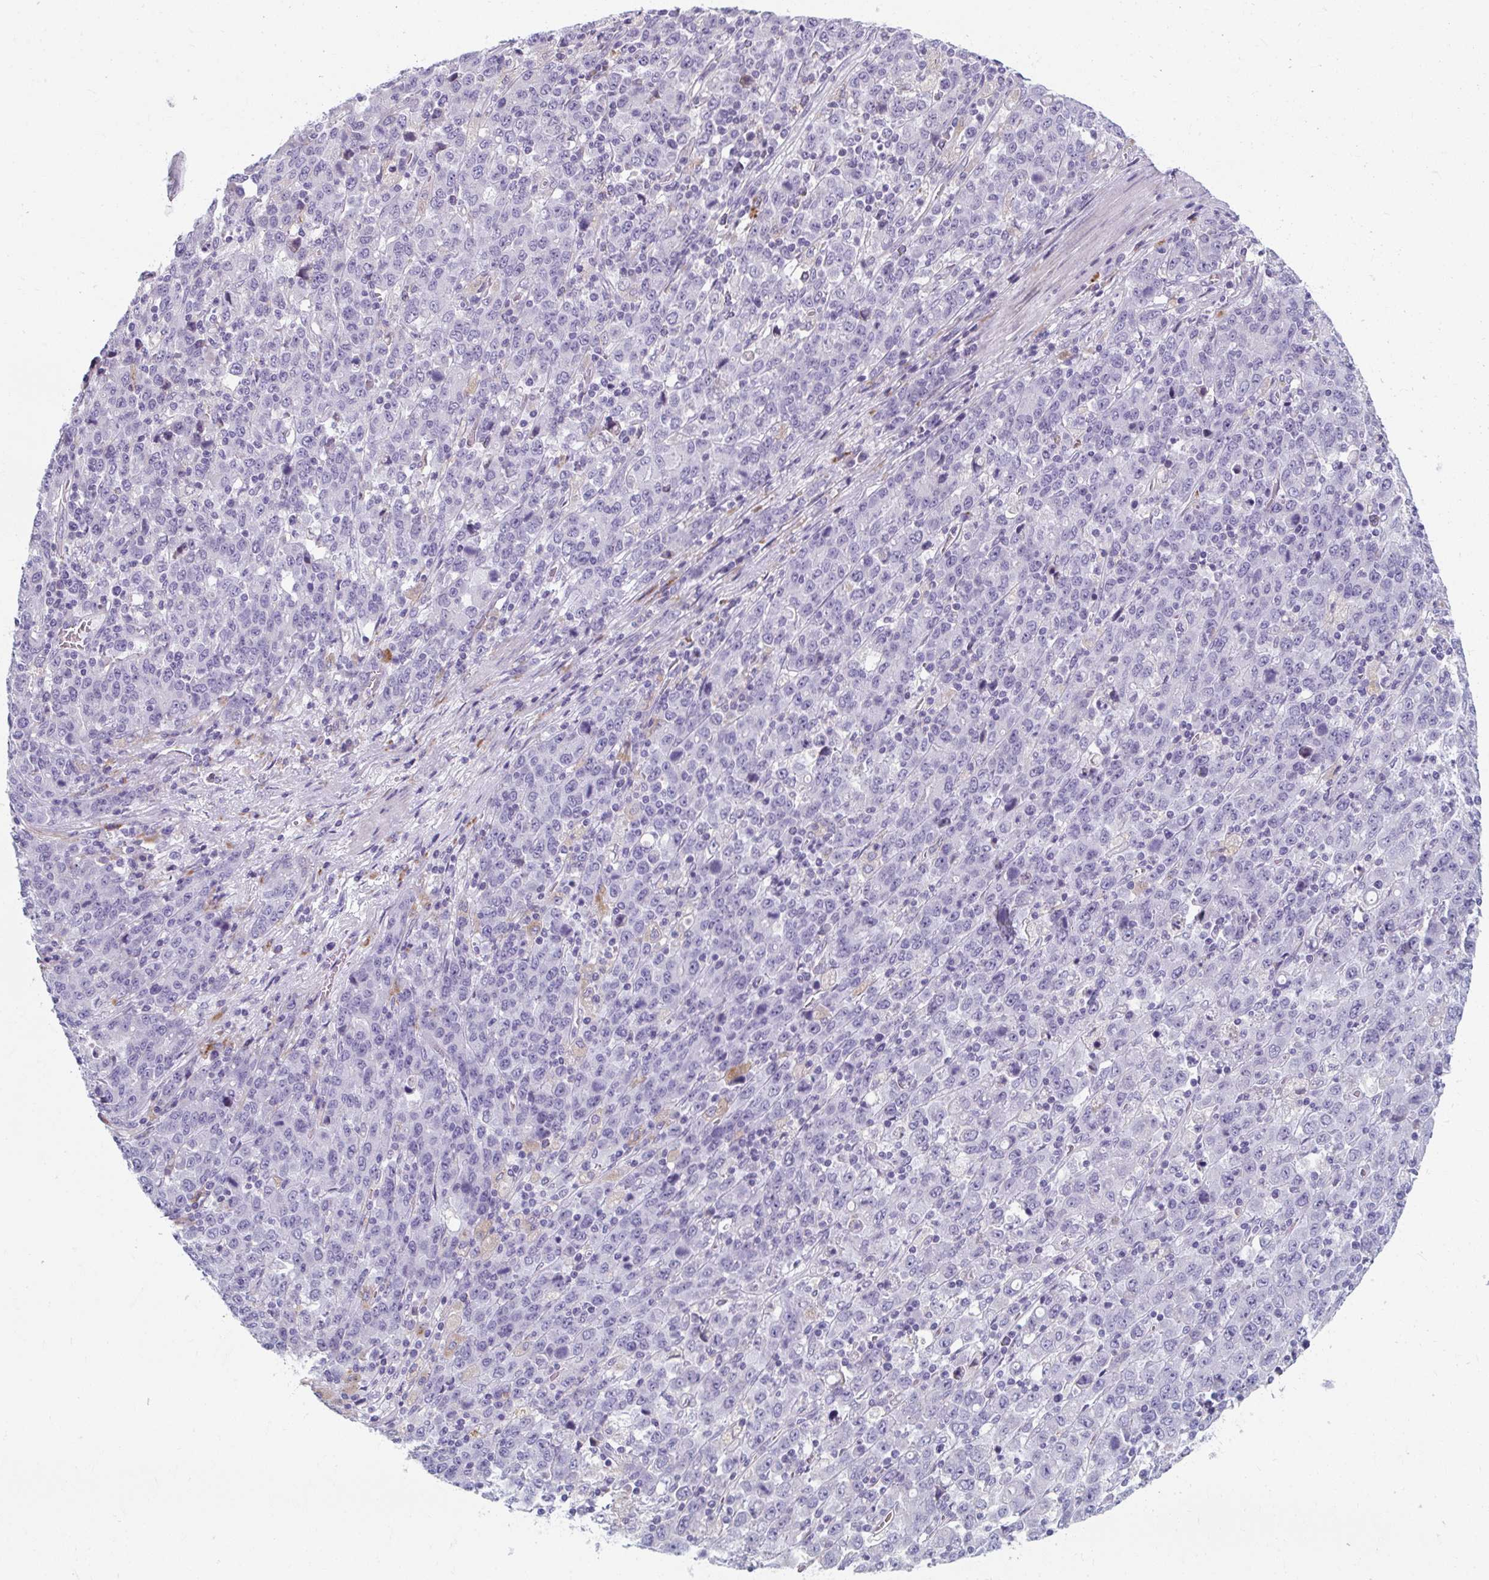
{"staining": {"intensity": "negative", "quantity": "none", "location": "none"}, "tissue": "stomach cancer", "cell_type": "Tumor cells", "image_type": "cancer", "snomed": [{"axis": "morphology", "description": "Adenocarcinoma, NOS"}, {"axis": "topography", "description": "Stomach, upper"}], "caption": "High power microscopy photomicrograph of an immunohistochemistry image of stomach adenocarcinoma, revealing no significant staining in tumor cells.", "gene": "EIF1AD", "patient": {"sex": "male", "age": 69}}